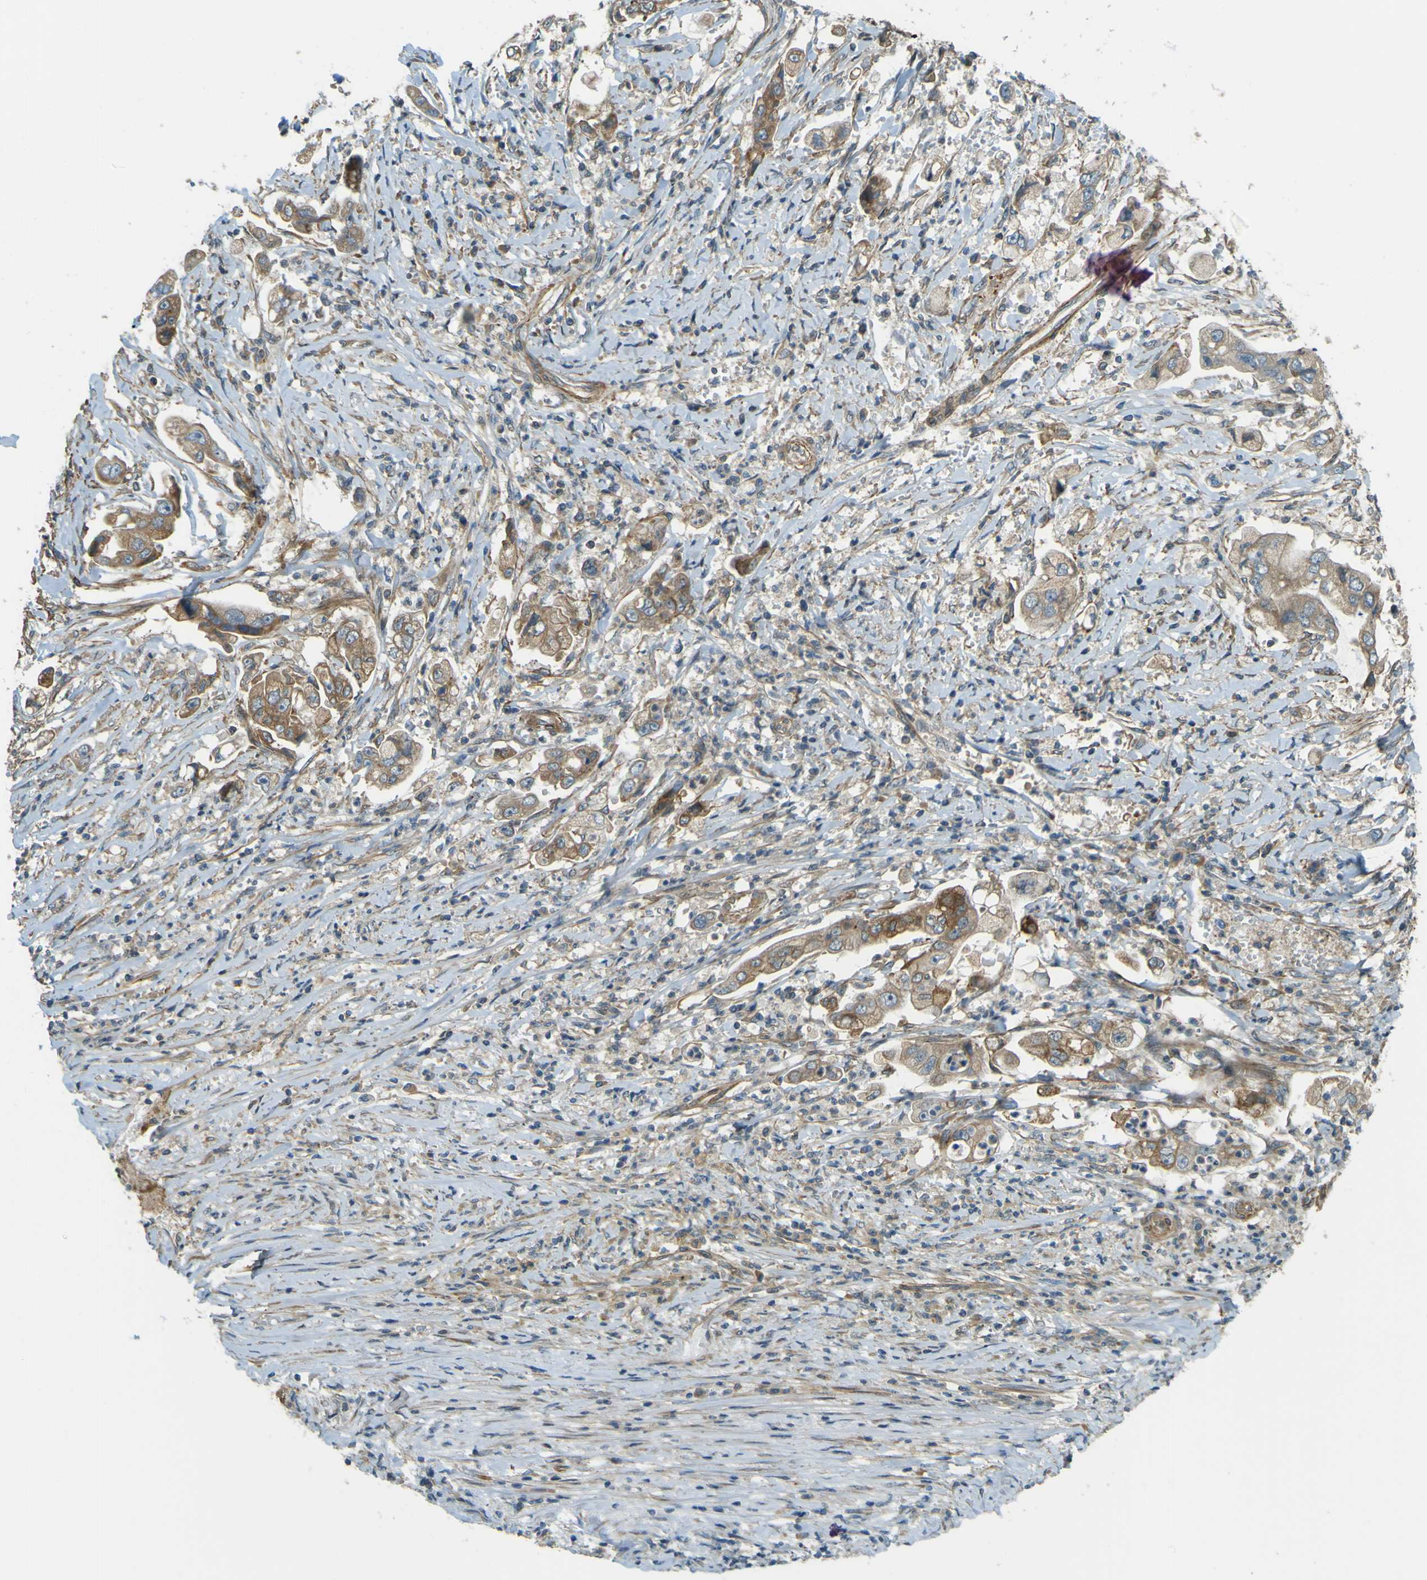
{"staining": {"intensity": "moderate", "quantity": ">75%", "location": "cytoplasmic/membranous"}, "tissue": "stomach cancer", "cell_type": "Tumor cells", "image_type": "cancer", "snomed": [{"axis": "morphology", "description": "Adenocarcinoma, NOS"}, {"axis": "topography", "description": "Stomach"}], "caption": "High-magnification brightfield microscopy of adenocarcinoma (stomach) stained with DAB (brown) and counterstained with hematoxylin (blue). tumor cells exhibit moderate cytoplasmic/membranous positivity is present in about>75% of cells.", "gene": "LPCAT1", "patient": {"sex": "male", "age": 62}}